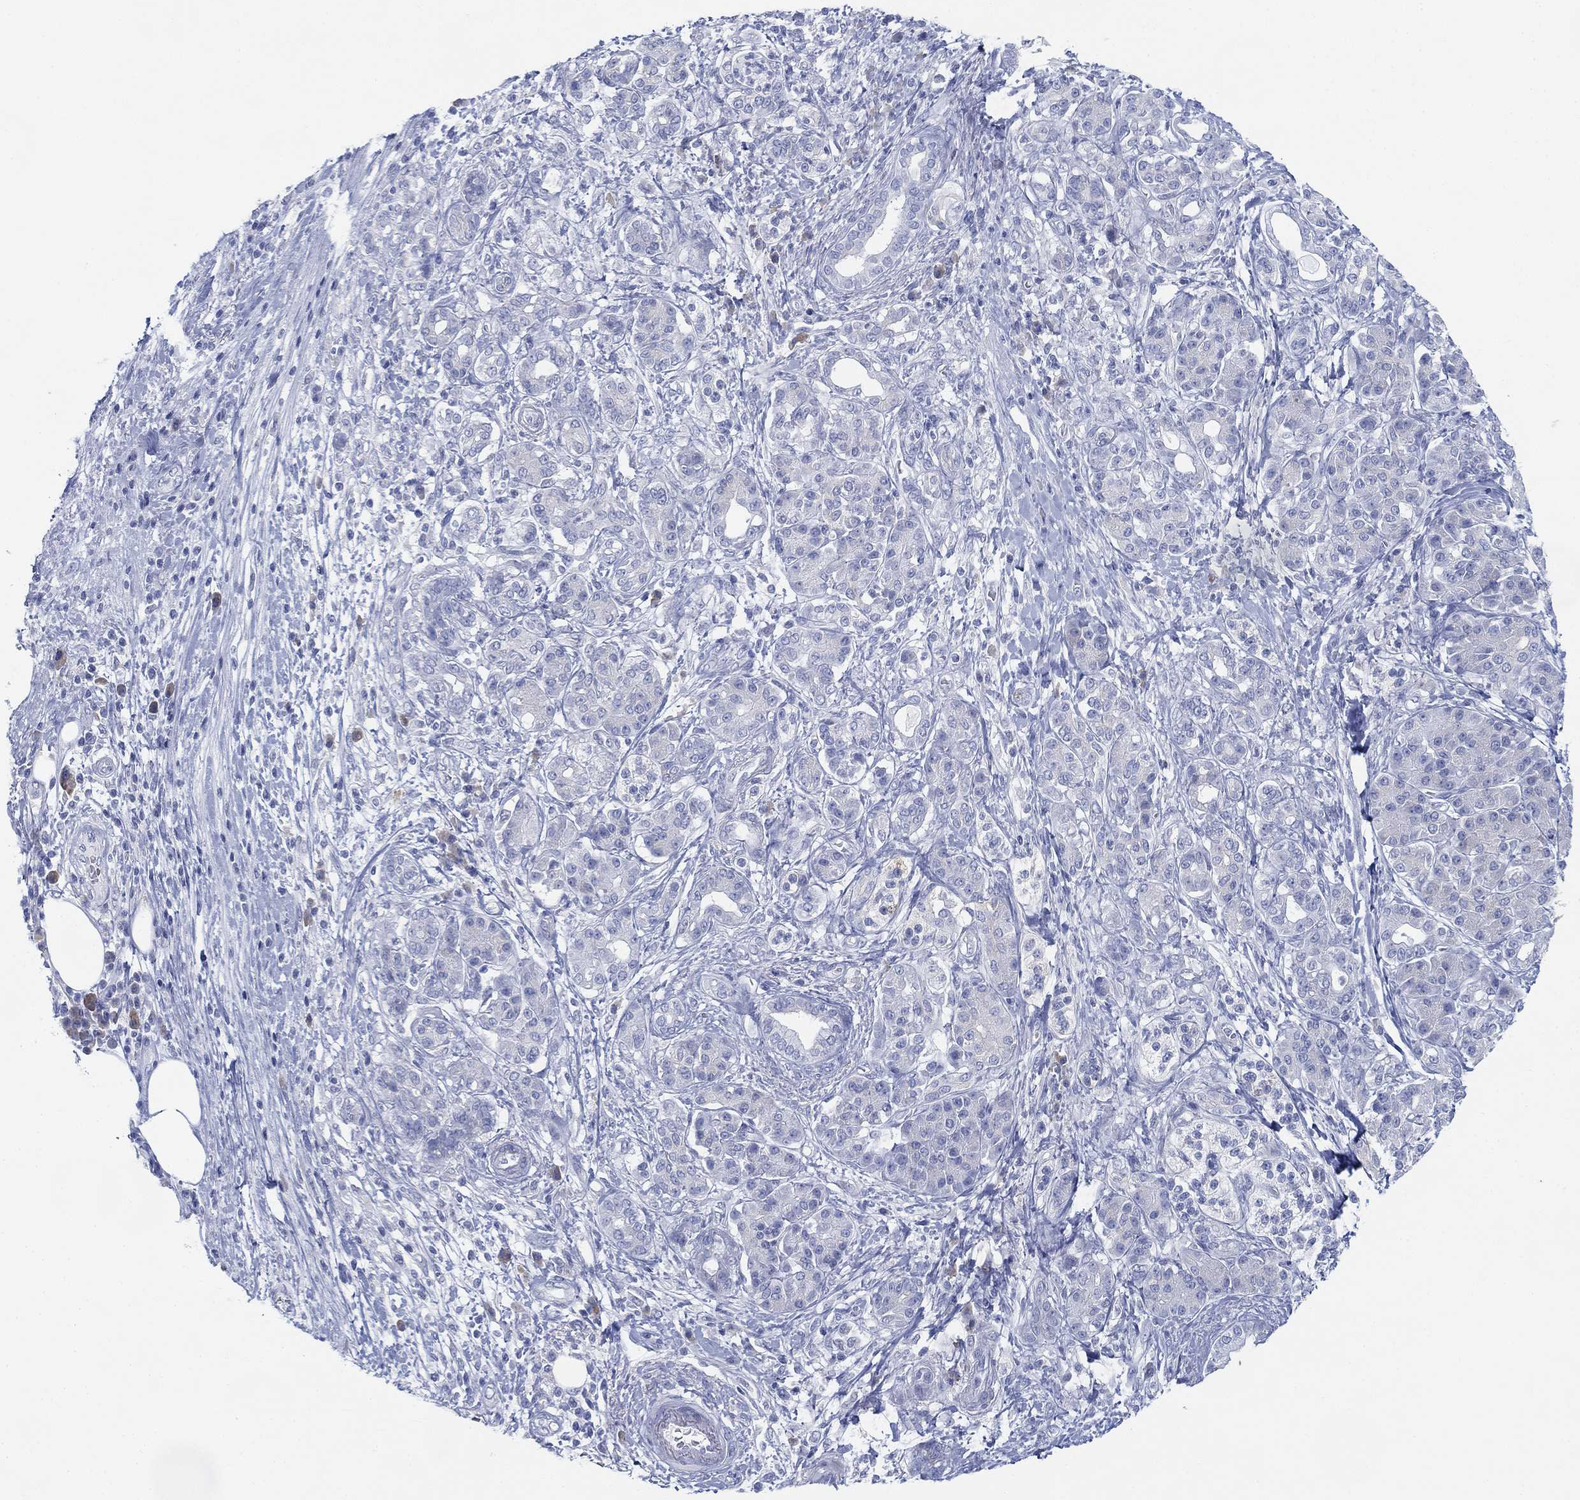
{"staining": {"intensity": "negative", "quantity": "none", "location": "none"}, "tissue": "pancreatic cancer", "cell_type": "Tumor cells", "image_type": "cancer", "snomed": [{"axis": "morphology", "description": "Adenocarcinoma, NOS"}, {"axis": "topography", "description": "Pancreas"}], "caption": "A high-resolution photomicrograph shows immunohistochemistry staining of pancreatic cancer (adenocarcinoma), which displays no significant positivity in tumor cells. (Brightfield microscopy of DAB IHC at high magnification).", "gene": "GCNA", "patient": {"sex": "female", "age": 73}}